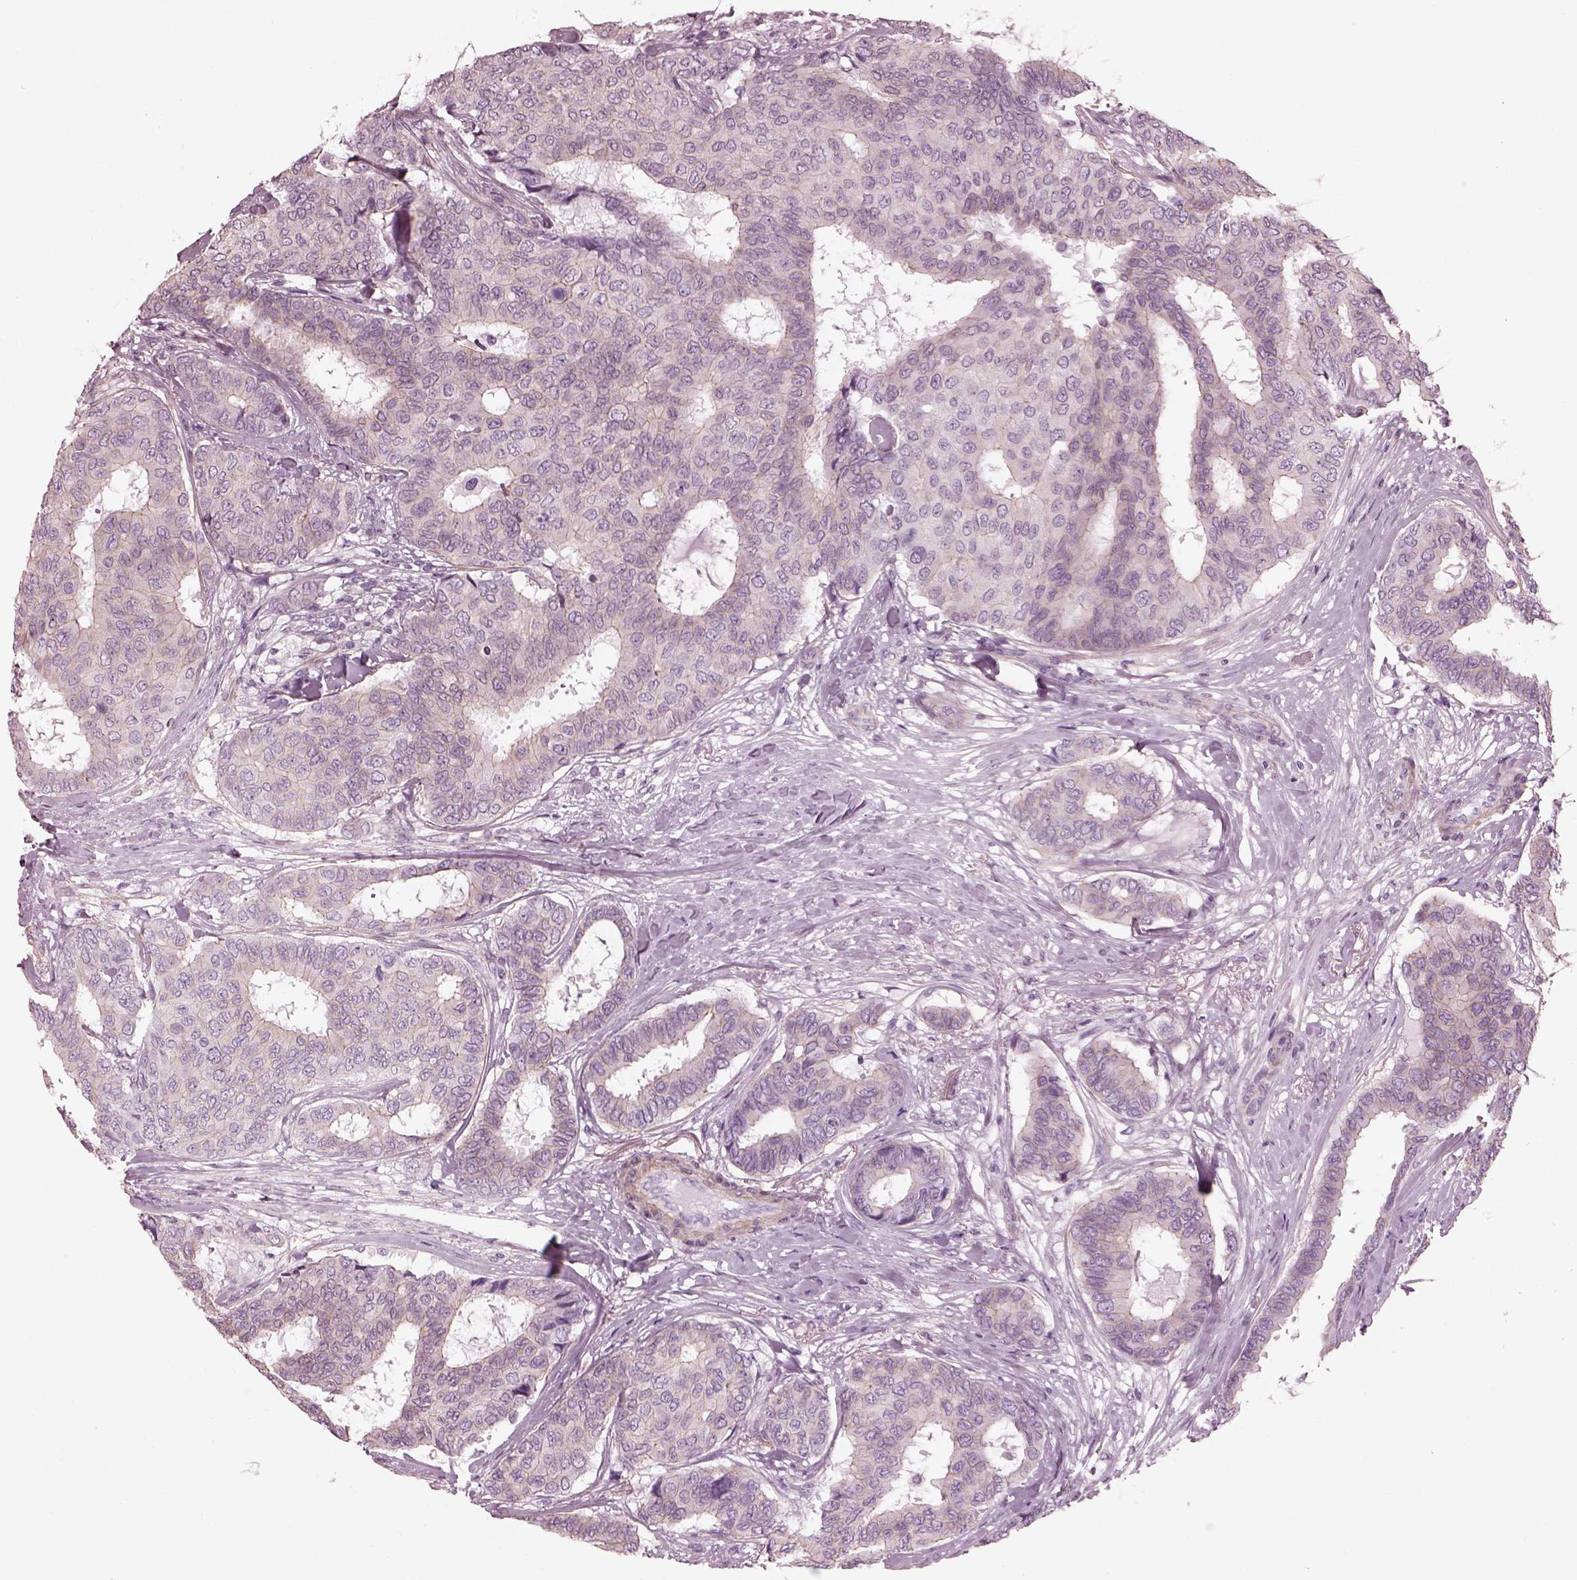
{"staining": {"intensity": "negative", "quantity": "none", "location": "none"}, "tissue": "breast cancer", "cell_type": "Tumor cells", "image_type": "cancer", "snomed": [{"axis": "morphology", "description": "Duct carcinoma"}, {"axis": "topography", "description": "Breast"}], "caption": "The histopathology image demonstrates no staining of tumor cells in breast cancer. Nuclei are stained in blue.", "gene": "BFSP1", "patient": {"sex": "female", "age": 75}}